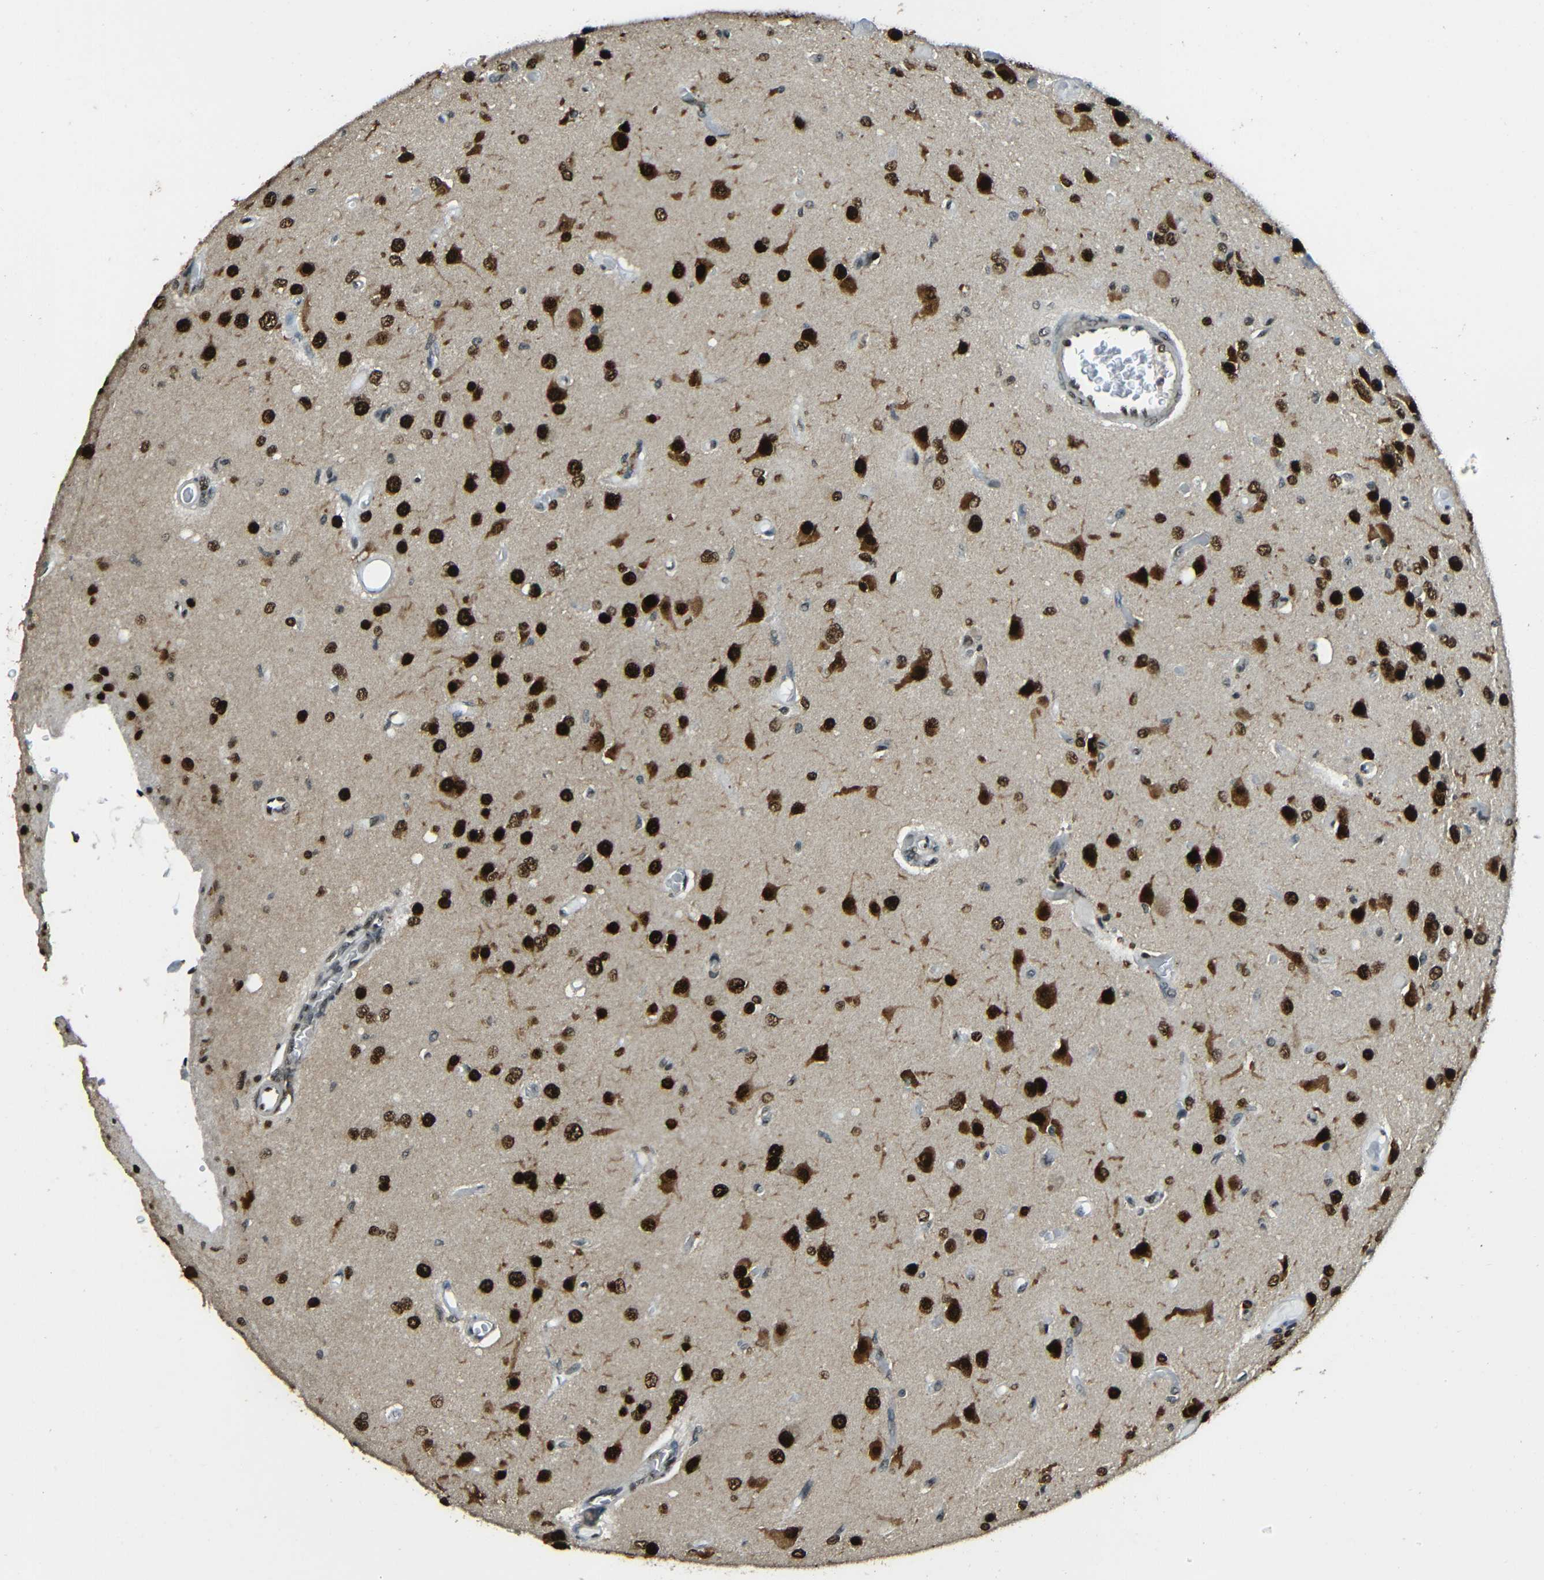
{"staining": {"intensity": "strong", "quantity": ">75%", "location": "cytoplasmic/membranous,nuclear"}, "tissue": "glioma", "cell_type": "Tumor cells", "image_type": "cancer", "snomed": [{"axis": "morphology", "description": "Normal tissue, NOS"}, {"axis": "morphology", "description": "Glioma, malignant, High grade"}, {"axis": "topography", "description": "Cerebral cortex"}], "caption": "Immunohistochemical staining of malignant glioma (high-grade) exhibits high levels of strong cytoplasmic/membranous and nuclear protein positivity in about >75% of tumor cells. Nuclei are stained in blue.", "gene": "PSIP1", "patient": {"sex": "male", "age": 77}}